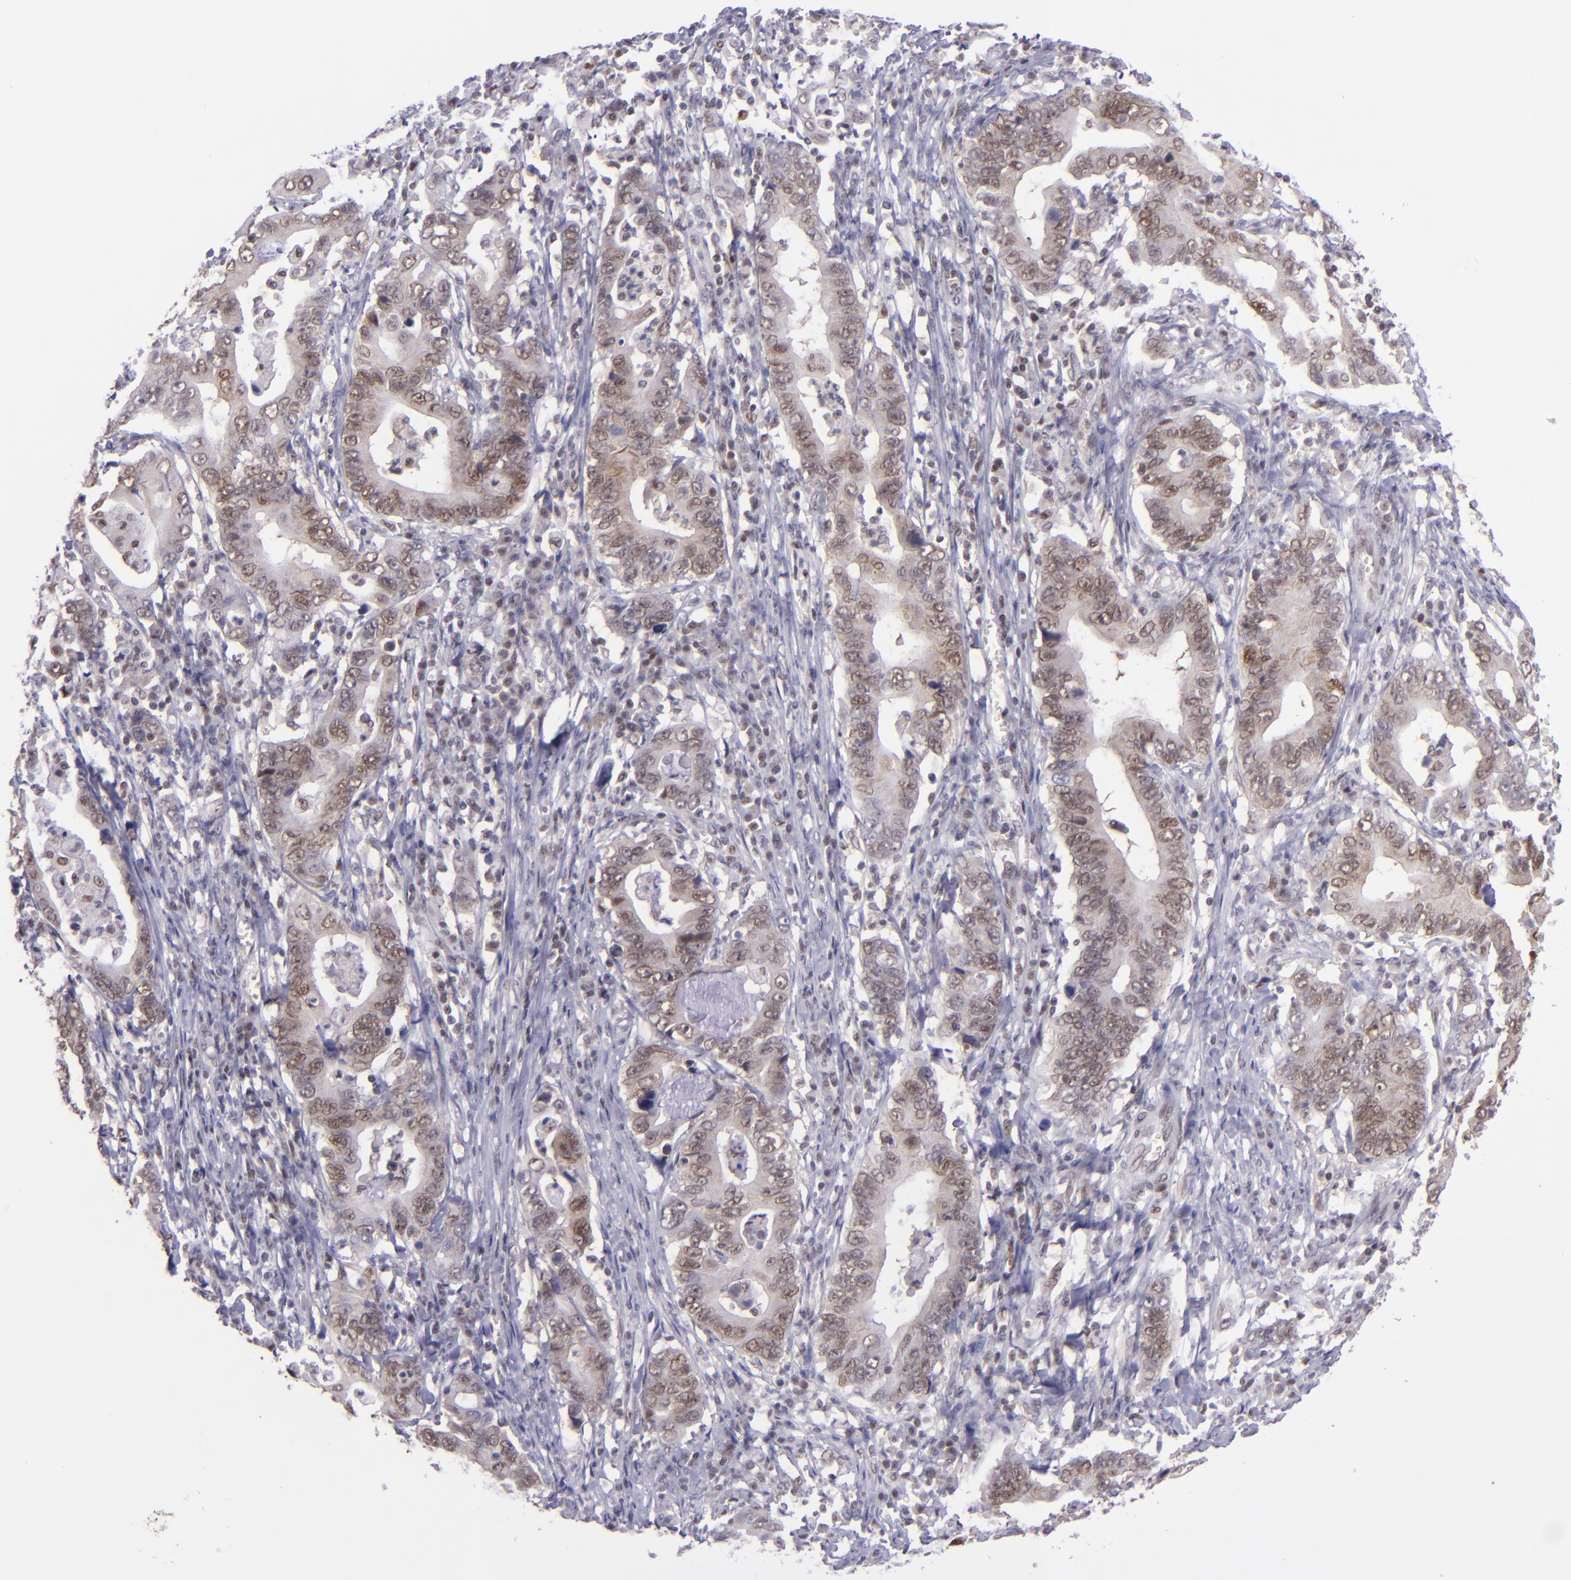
{"staining": {"intensity": "weak", "quantity": ">75%", "location": "cytoplasmic/membranous,nuclear"}, "tissue": "stomach cancer", "cell_type": "Tumor cells", "image_type": "cancer", "snomed": [{"axis": "morphology", "description": "Adenocarcinoma, NOS"}, {"axis": "topography", "description": "Stomach, upper"}], "caption": "An immunohistochemistry micrograph of neoplastic tissue is shown. Protein staining in brown highlights weak cytoplasmic/membranous and nuclear positivity in stomach adenocarcinoma within tumor cells.", "gene": "BAG1", "patient": {"sex": "male", "age": 63}}